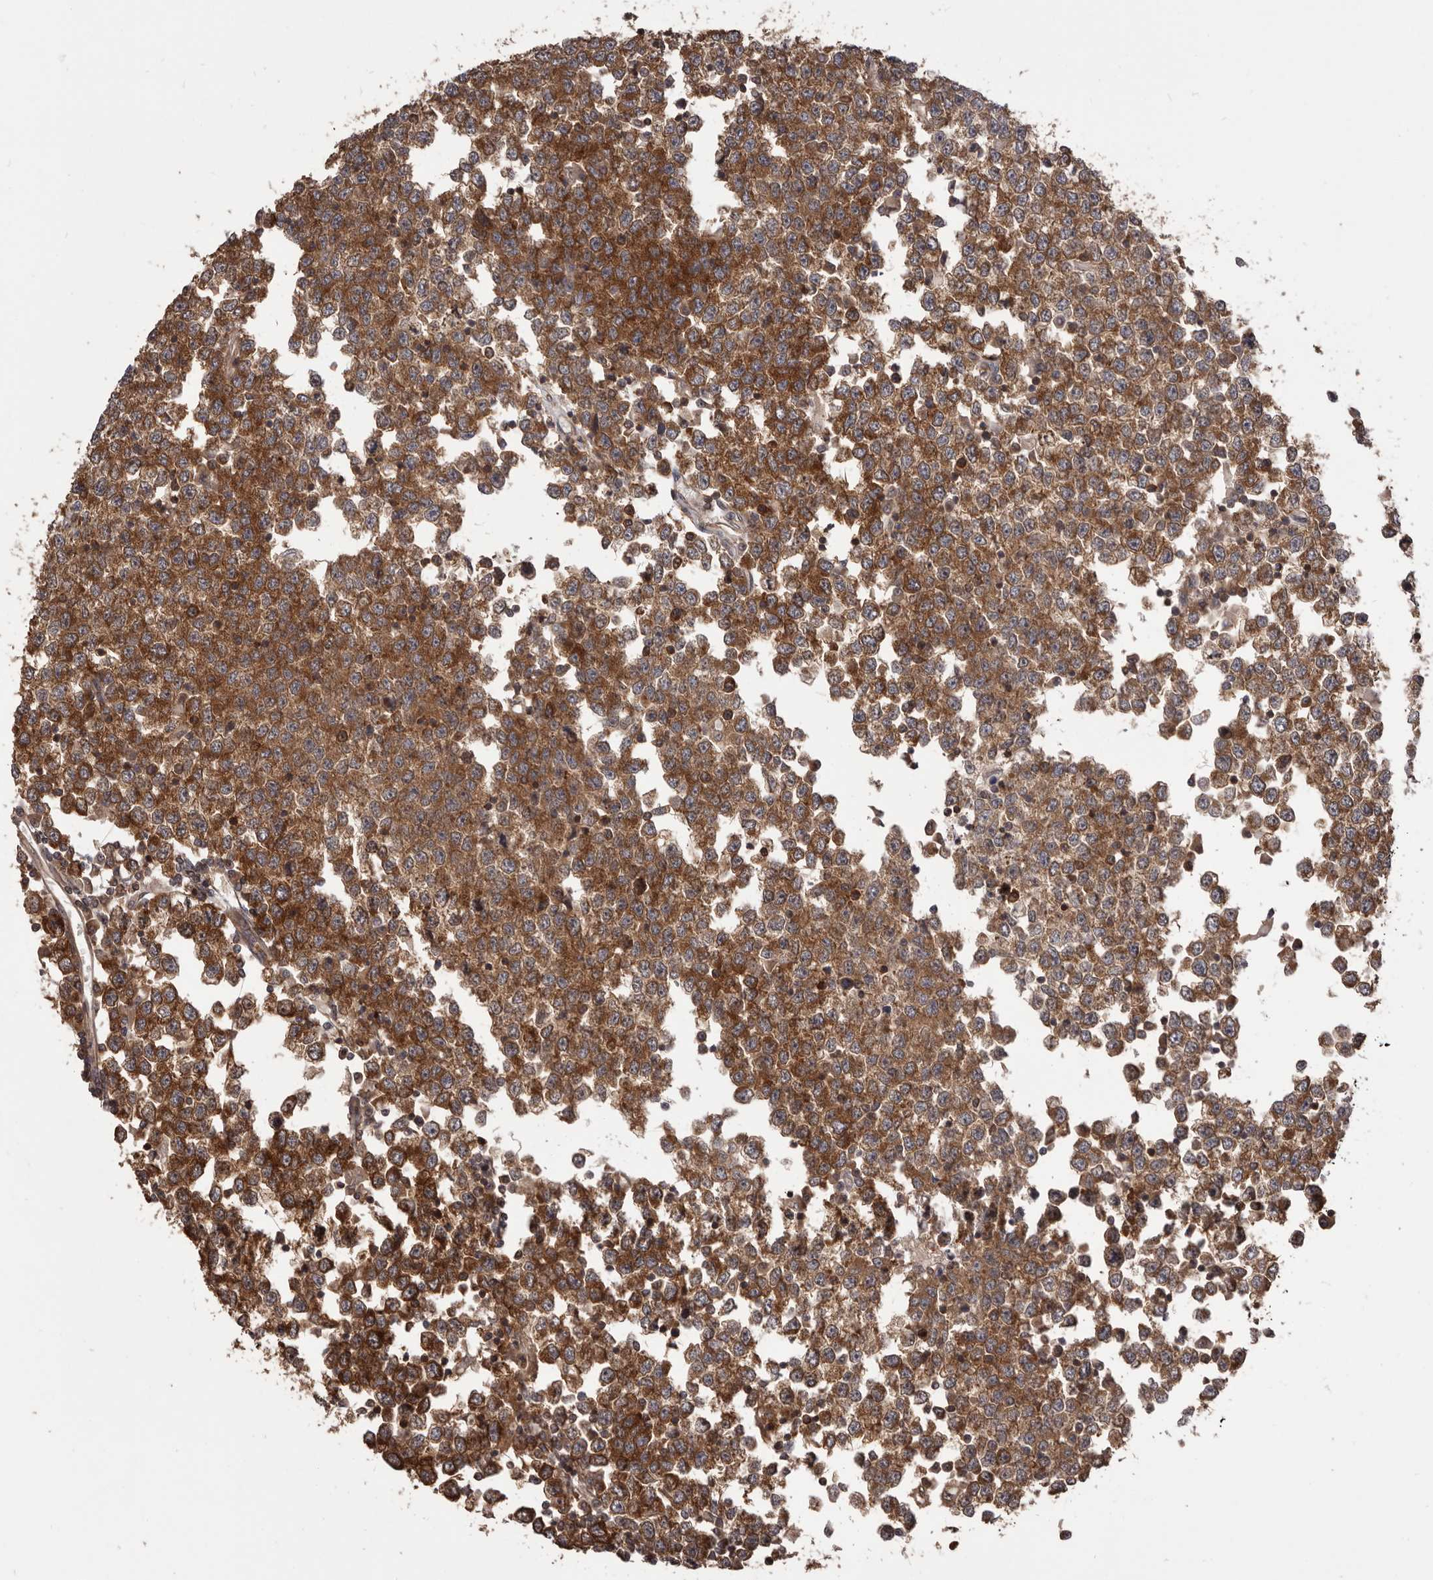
{"staining": {"intensity": "strong", "quantity": ">75%", "location": "cytoplasmic/membranous"}, "tissue": "testis cancer", "cell_type": "Tumor cells", "image_type": "cancer", "snomed": [{"axis": "morphology", "description": "Seminoma, NOS"}, {"axis": "topography", "description": "Testis"}], "caption": "A high amount of strong cytoplasmic/membranous staining is identified in approximately >75% of tumor cells in testis seminoma tissue.", "gene": "HBS1L", "patient": {"sex": "male", "age": 65}}